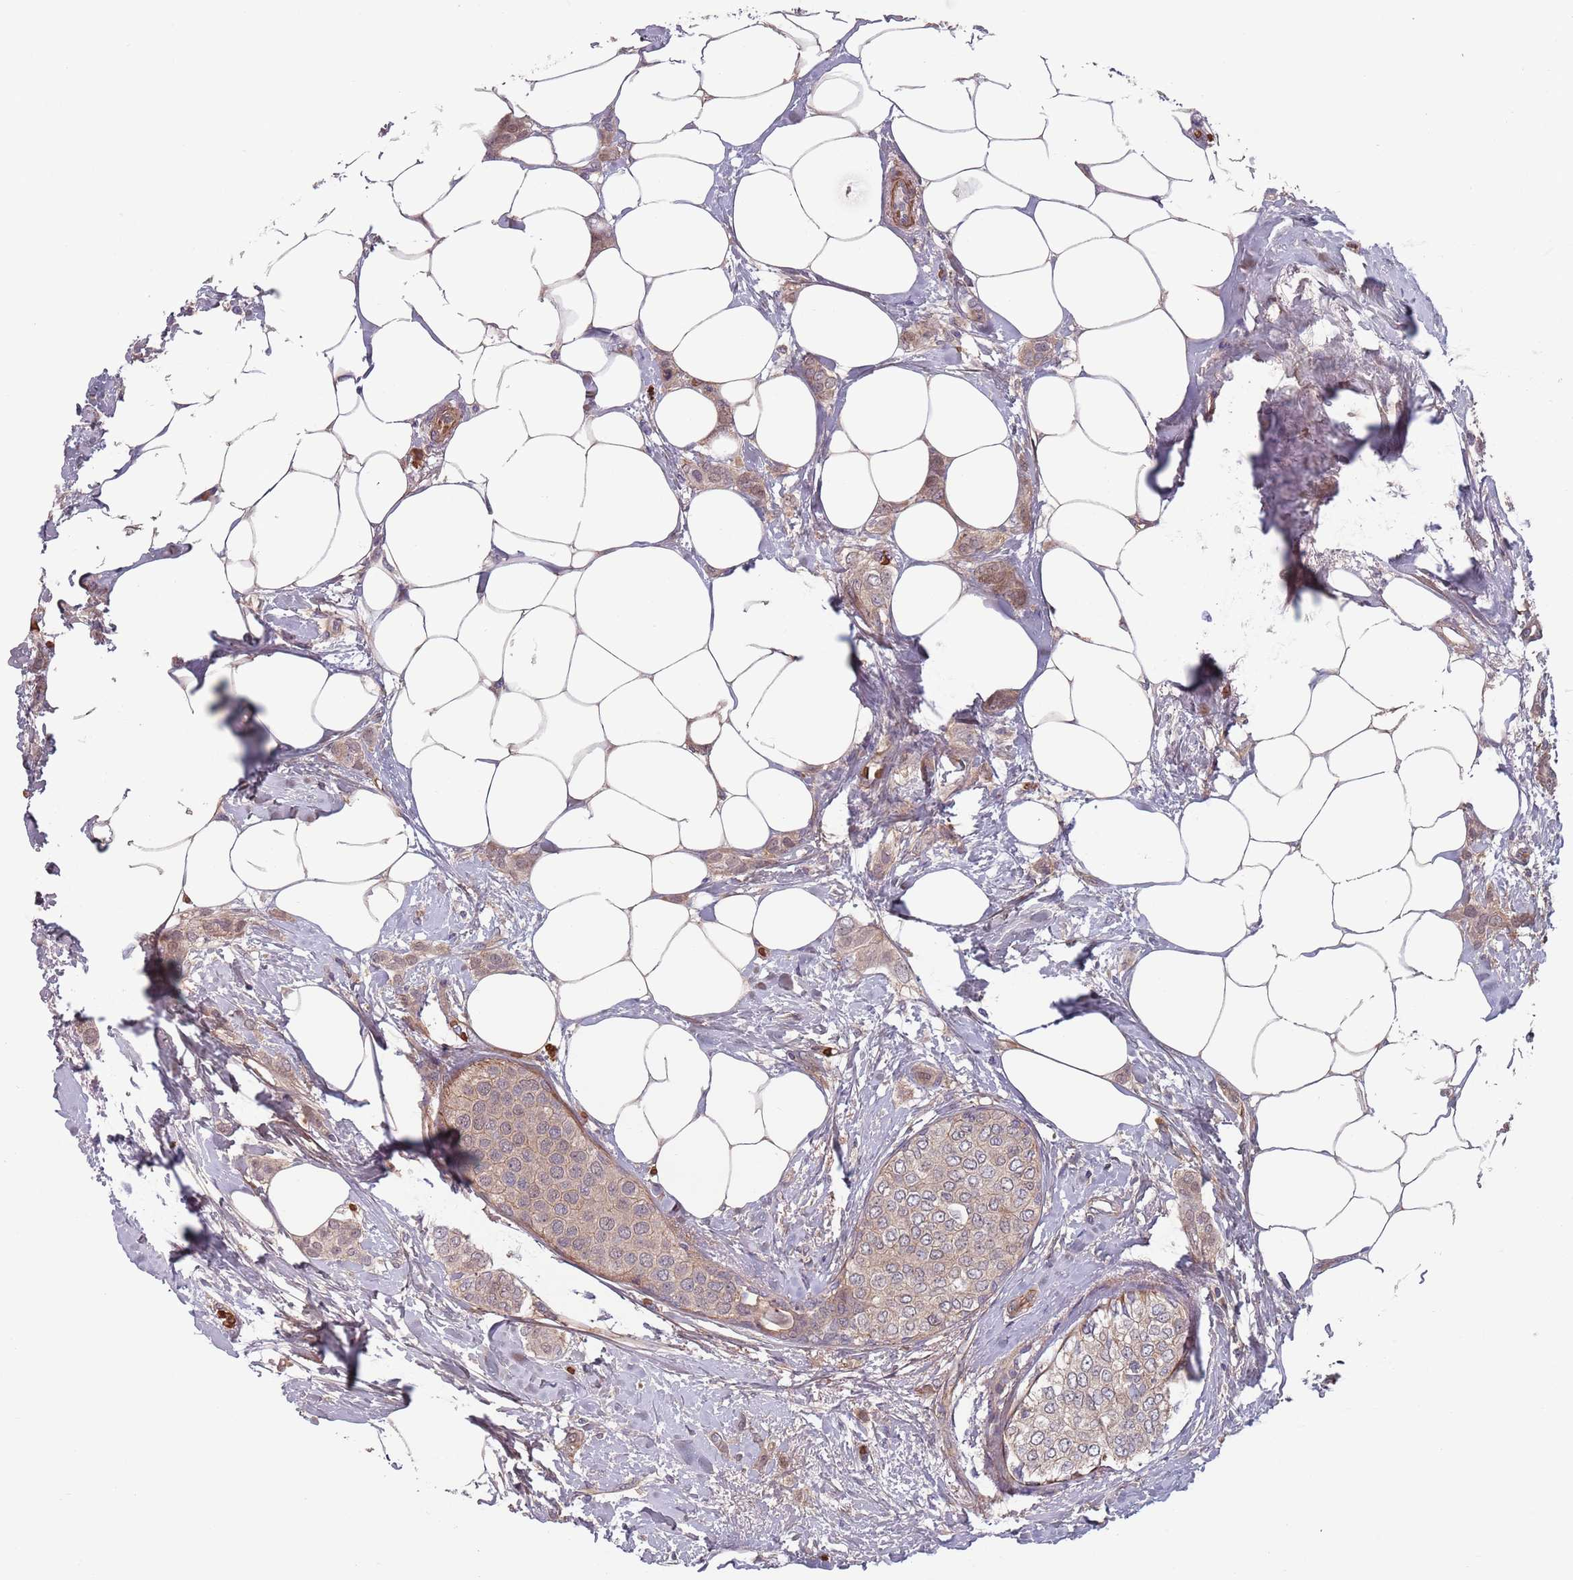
{"staining": {"intensity": "weak", "quantity": ">75%", "location": "cytoplasmic/membranous,nuclear"}, "tissue": "breast cancer", "cell_type": "Tumor cells", "image_type": "cancer", "snomed": [{"axis": "morphology", "description": "Duct carcinoma"}, {"axis": "topography", "description": "Breast"}], "caption": "A brown stain highlights weak cytoplasmic/membranous and nuclear staining of a protein in human infiltrating ductal carcinoma (breast) tumor cells.", "gene": "CLNS1A", "patient": {"sex": "female", "age": 72}}